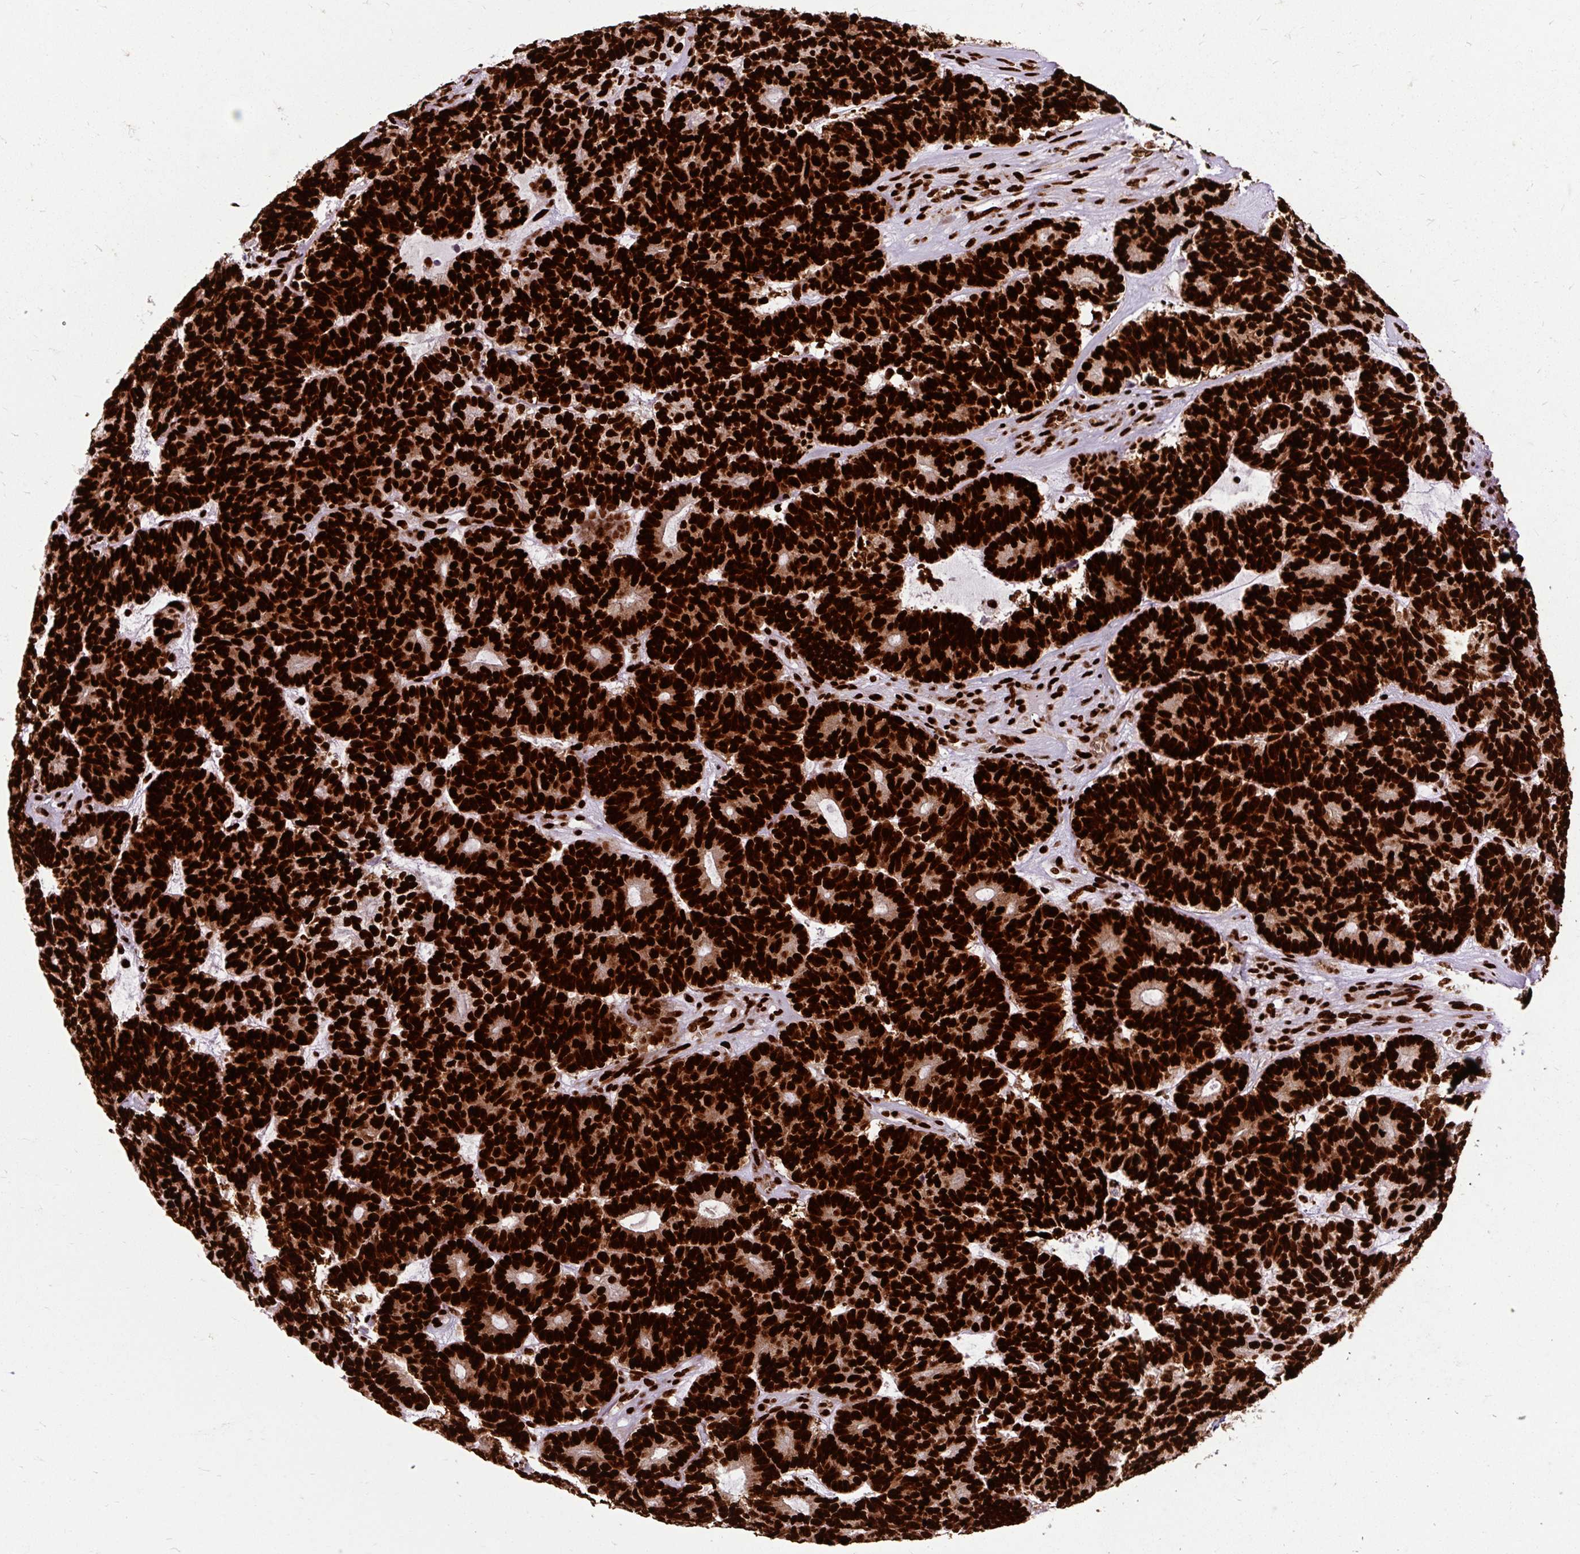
{"staining": {"intensity": "strong", "quantity": ">75%", "location": "nuclear"}, "tissue": "head and neck cancer", "cell_type": "Tumor cells", "image_type": "cancer", "snomed": [{"axis": "morphology", "description": "Adenocarcinoma, NOS"}, {"axis": "topography", "description": "Head-Neck"}], "caption": "Strong nuclear protein expression is present in approximately >75% of tumor cells in head and neck adenocarcinoma. The protein of interest is shown in brown color, while the nuclei are stained blue.", "gene": "FUS", "patient": {"sex": "female", "age": 81}}